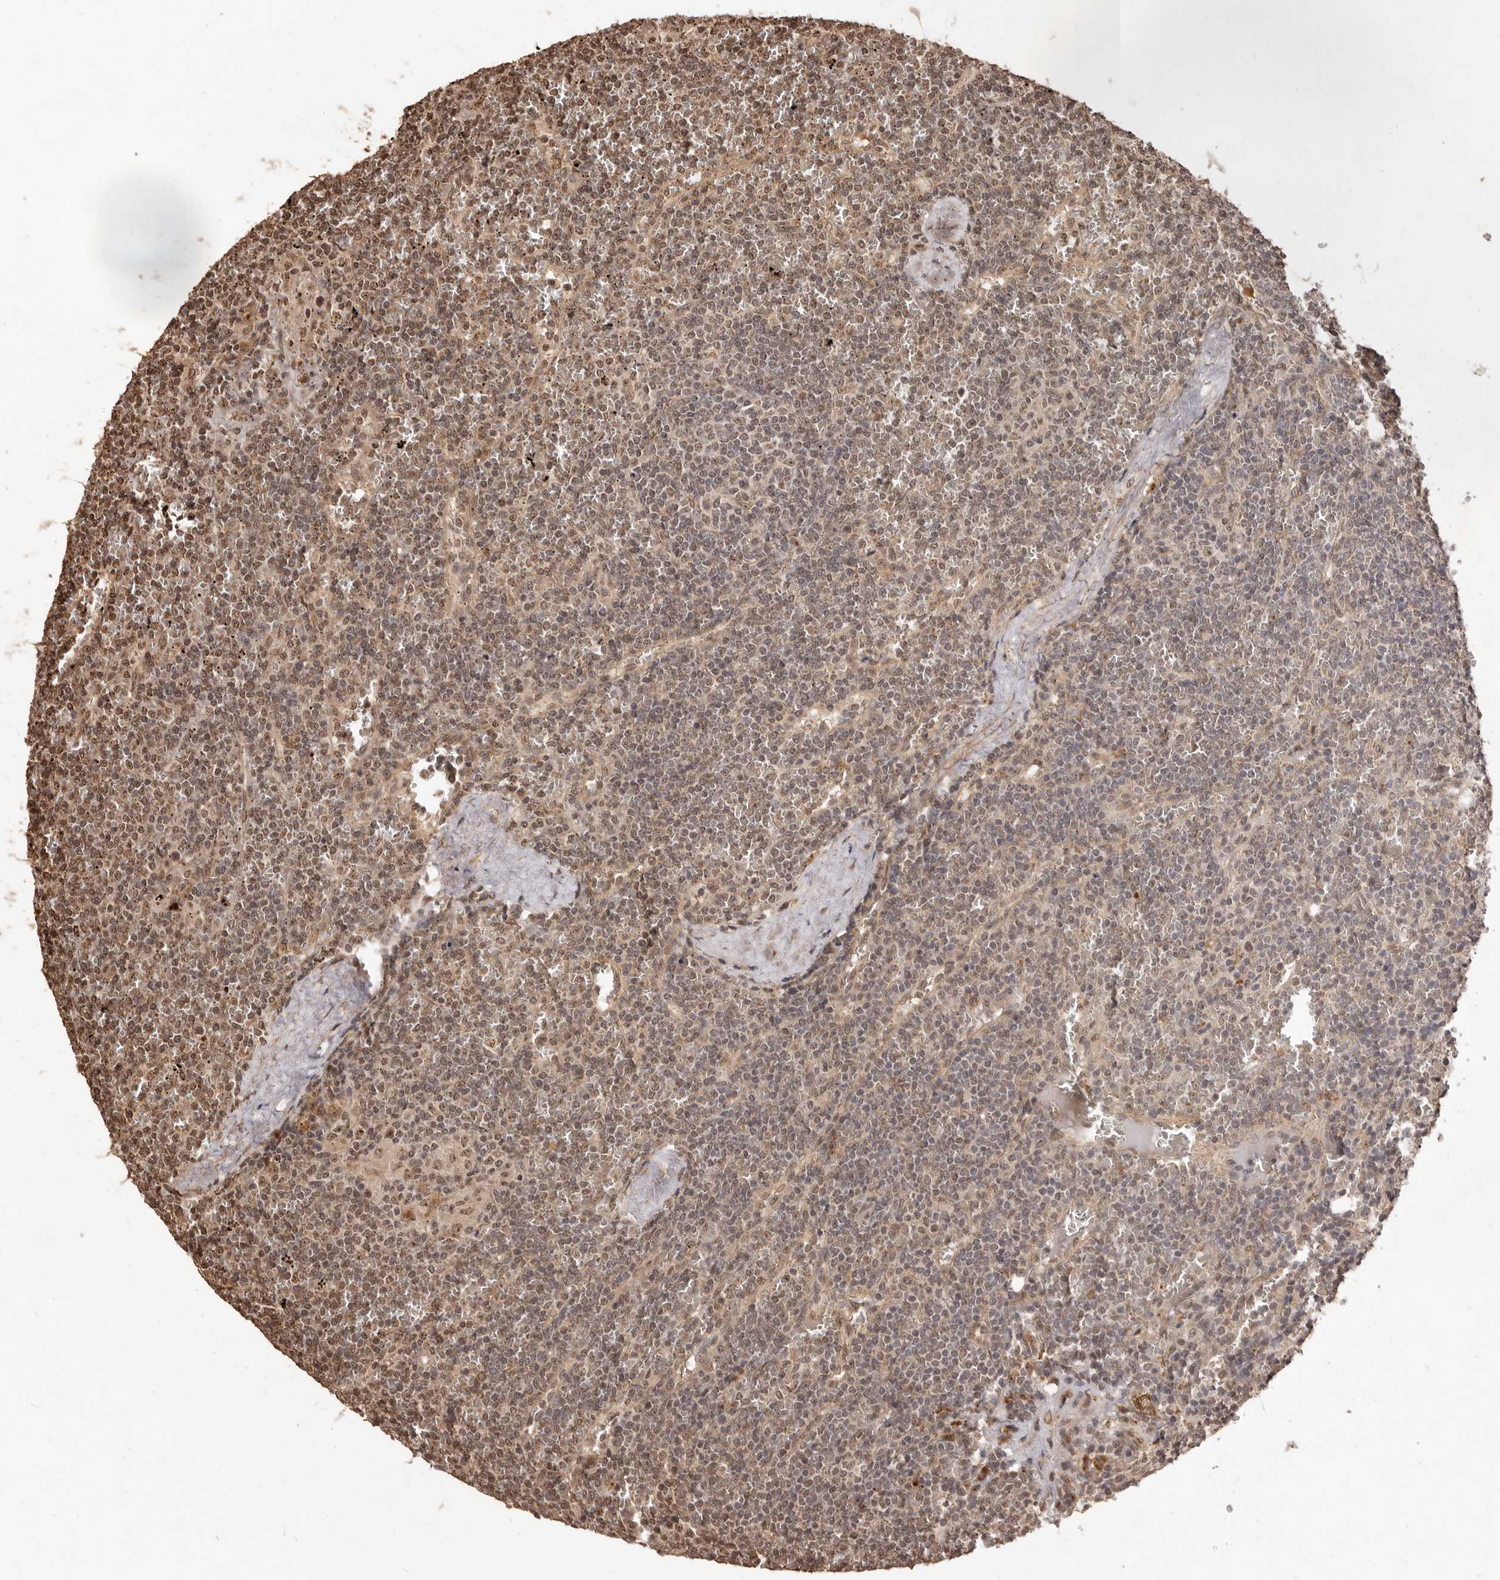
{"staining": {"intensity": "moderate", "quantity": "25%-75%", "location": "cytoplasmic/membranous,nuclear"}, "tissue": "lymphoma", "cell_type": "Tumor cells", "image_type": "cancer", "snomed": [{"axis": "morphology", "description": "Malignant lymphoma, non-Hodgkin's type, Low grade"}, {"axis": "topography", "description": "Spleen"}], "caption": "Human lymphoma stained with a brown dye reveals moderate cytoplasmic/membranous and nuclear positive staining in approximately 25%-75% of tumor cells.", "gene": "NOTCH1", "patient": {"sex": "female", "age": 19}}